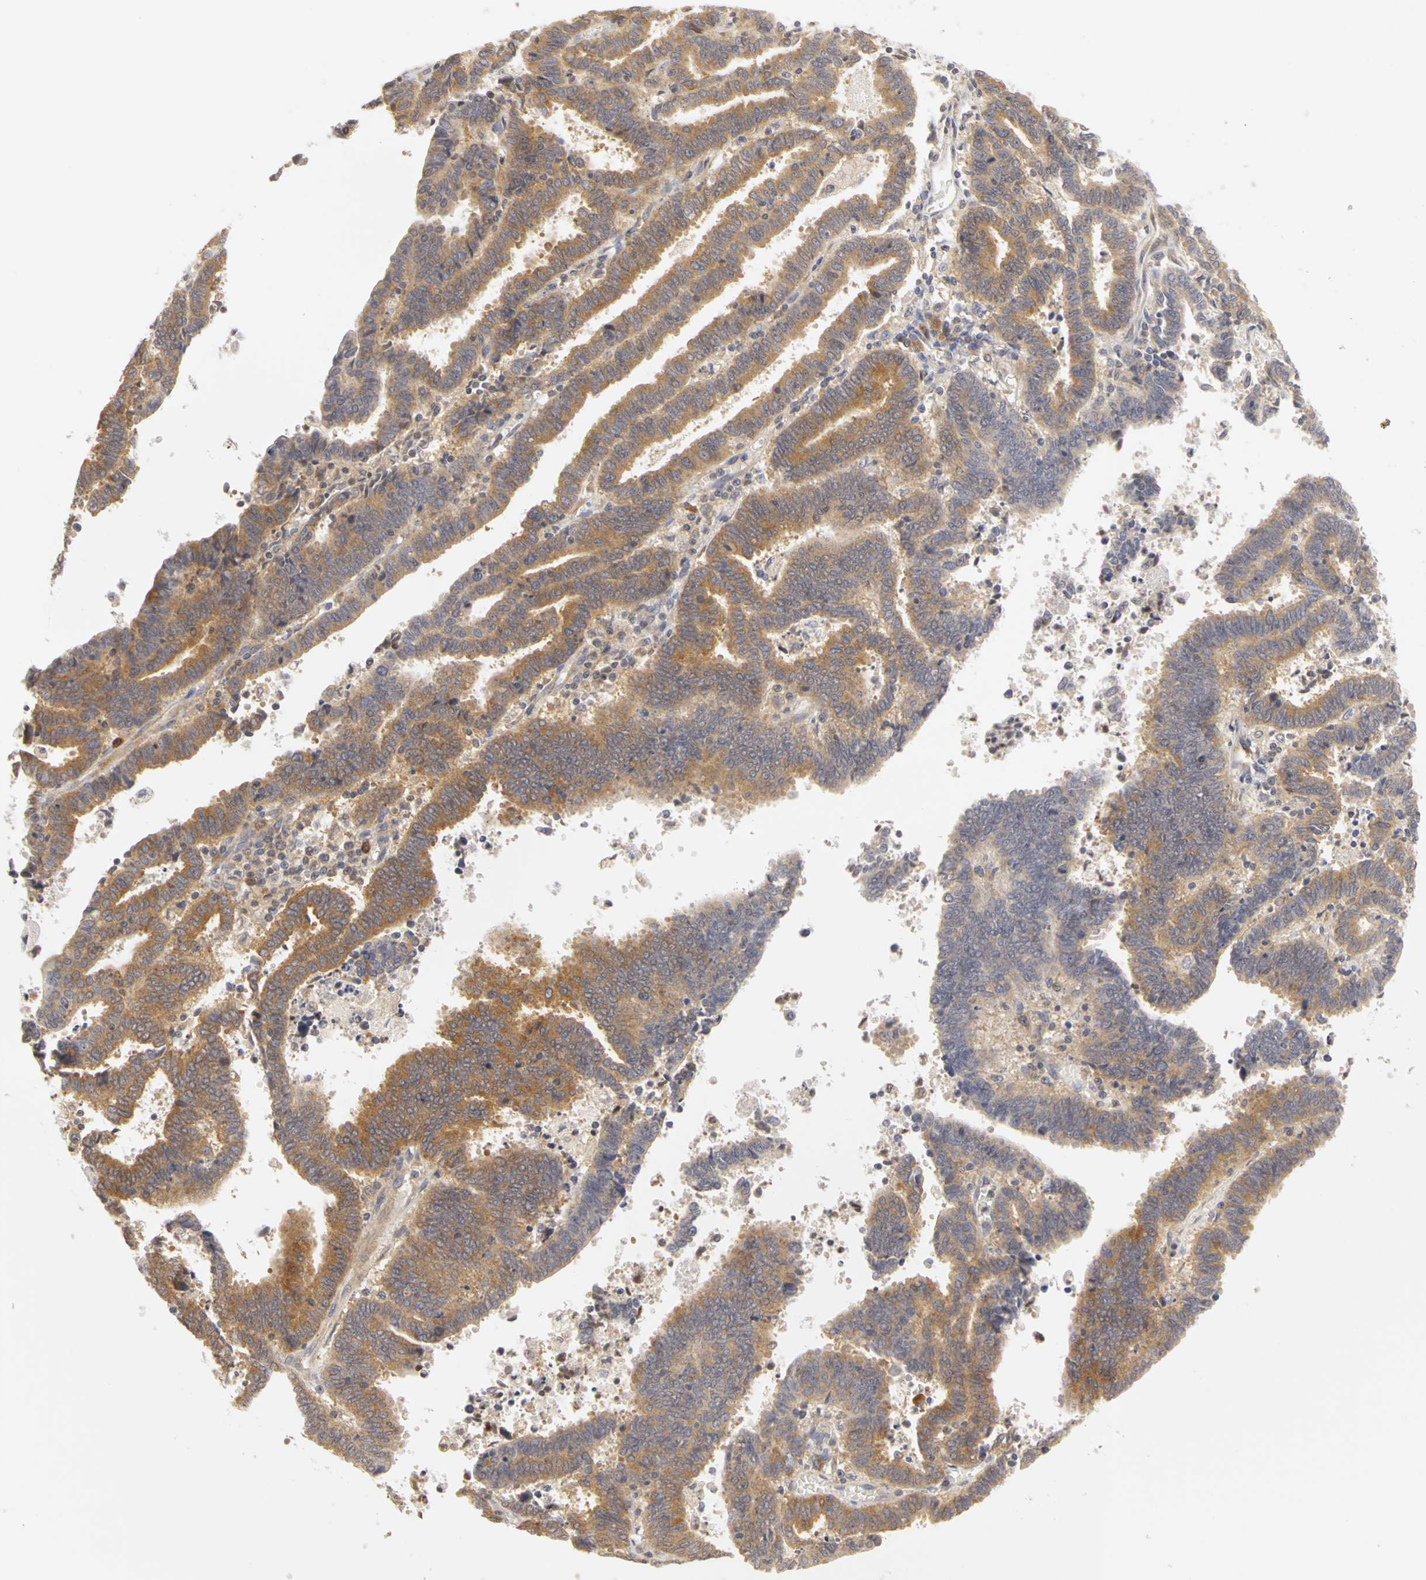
{"staining": {"intensity": "moderate", "quantity": ">75%", "location": "cytoplasmic/membranous"}, "tissue": "endometrial cancer", "cell_type": "Tumor cells", "image_type": "cancer", "snomed": [{"axis": "morphology", "description": "Adenocarcinoma, NOS"}, {"axis": "topography", "description": "Uterus"}], "caption": "Endometrial cancer stained with a protein marker exhibits moderate staining in tumor cells.", "gene": "IRAK1", "patient": {"sex": "female", "age": 83}}